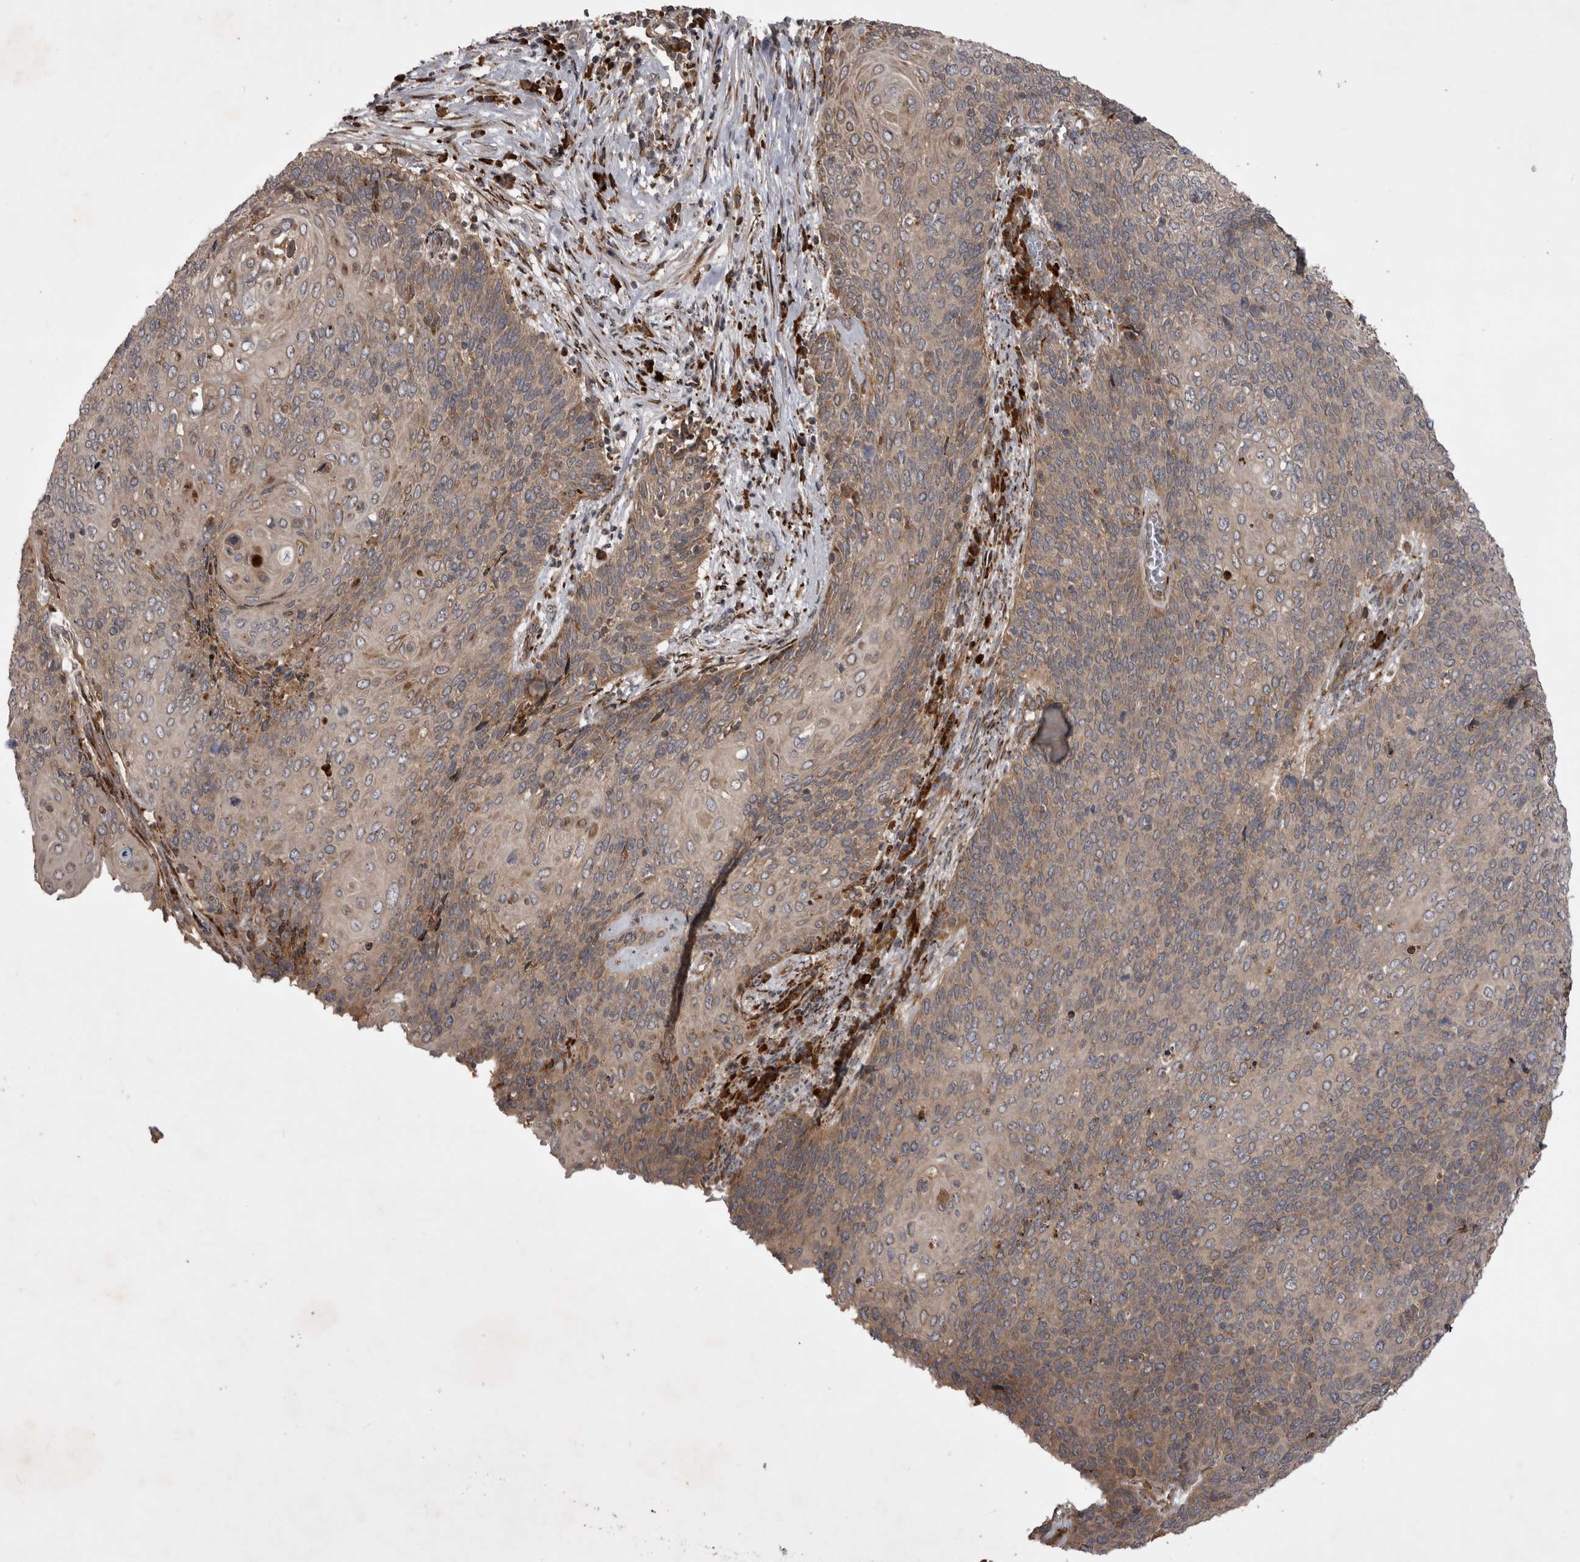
{"staining": {"intensity": "weak", "quantity": "25%-75%", "location": "cytoplasmic/membranous"}, "tissue": "cervical cancer", "cell_type": "Tumor cells", "image_type": "cancer", "snomed": [{"axis": "morphology", "description": "Squamous cell carcinoma, NOS"}, {"axis": "topography", "description": "Cervix"}], "caption": "IHC staining of cervical squamous cell carcinoma, which reveals low levels of weak cytoplasmic/membranous expression in about 25%-75% of tumor cells indicating weak cytoplasmic/membranous protein staining. The staining was performed using DAB (3,3'-diaminobenzidine) (brown) for protein detection and nuclei were counterstained in hematoxylin (blue).", "gene": "RAB3GAP2", "patient": {"sex": "female", "age": 39}}